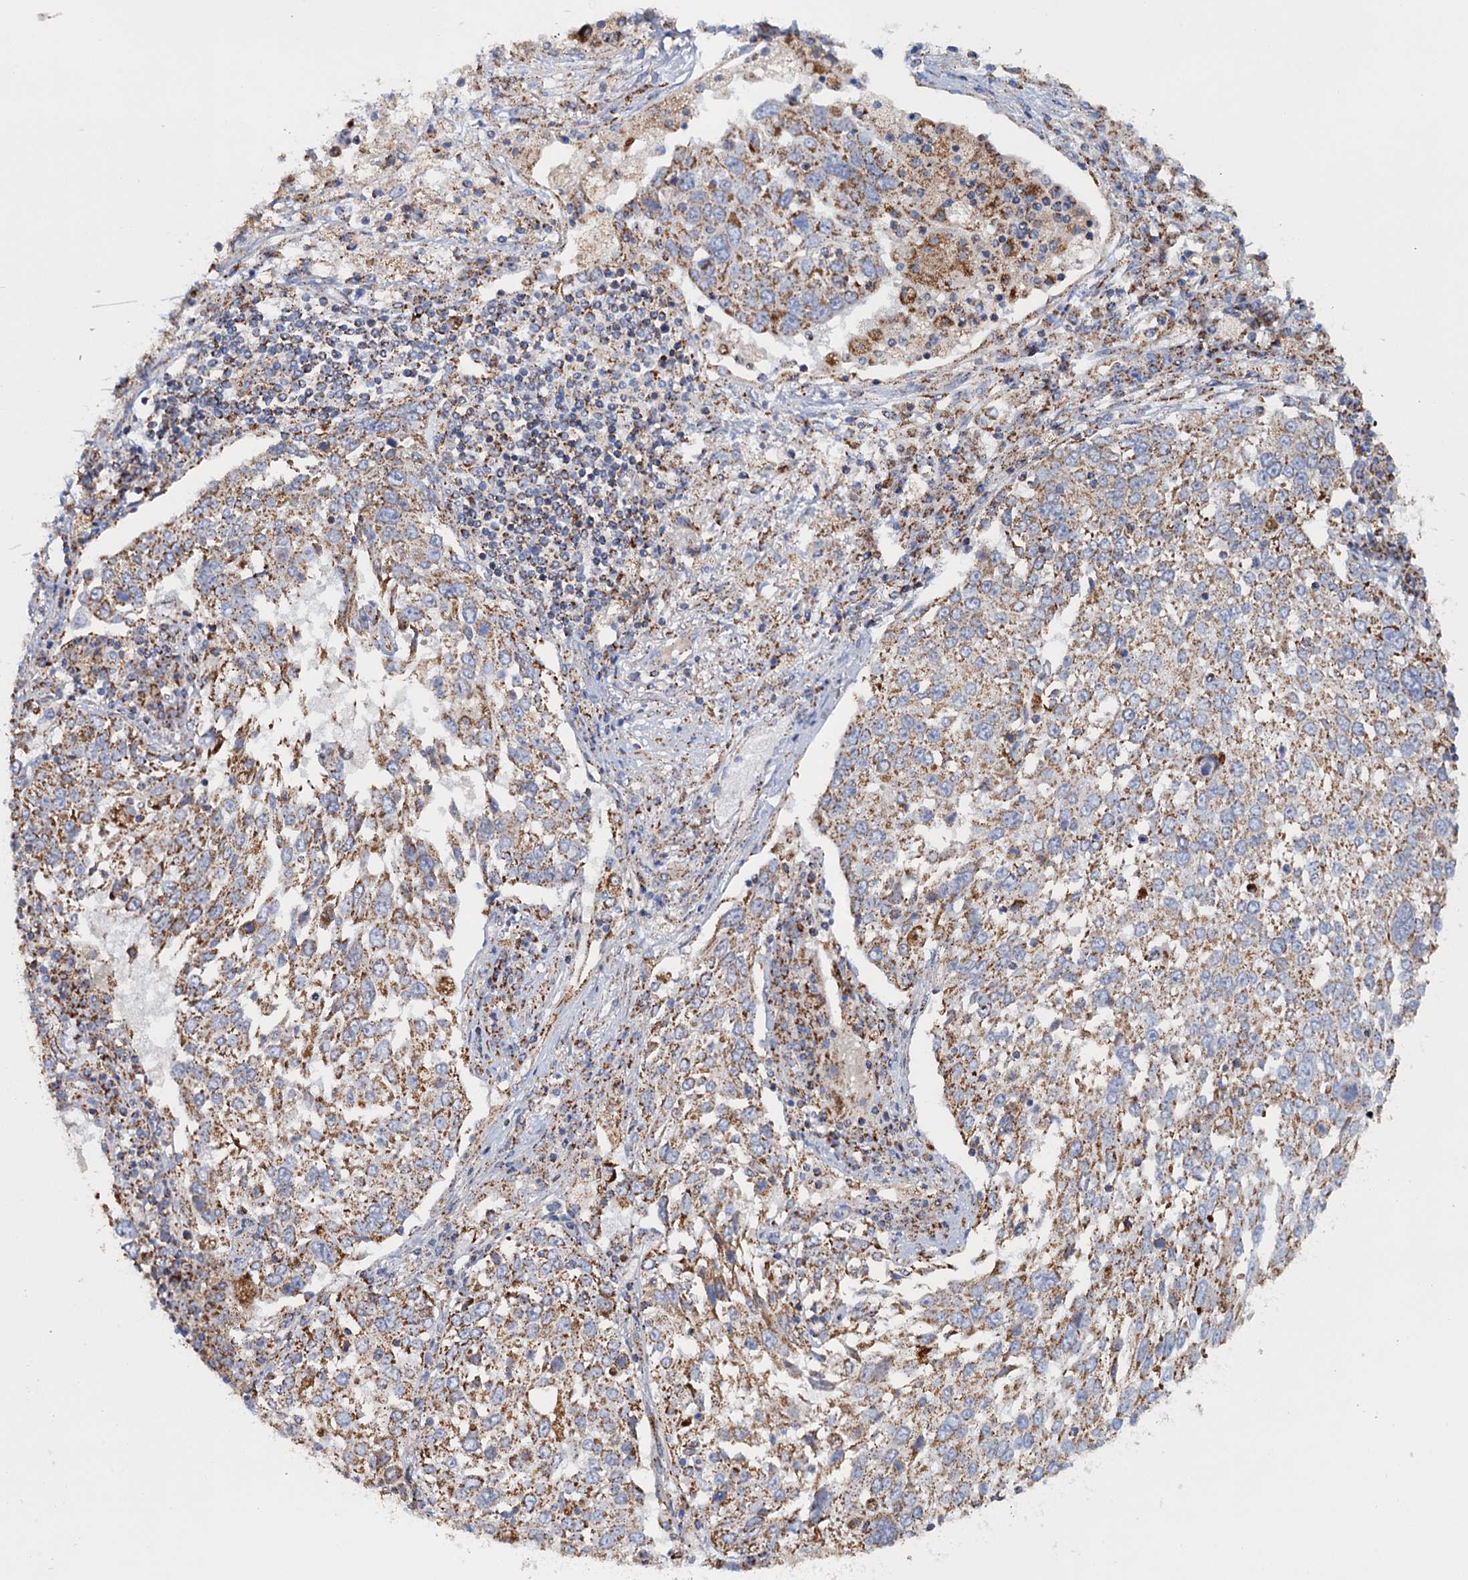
{"staining": {"intensity": "moderate", "quantity": ">75%", "location": "cytoplasmic/membranous"}, "tissue": "lung cancer", "cell_type": "Tumor cells", "image_type": "cancer", "snomed": [{"axis": "morphology", "description": "Squamous cell carcinoma, NOS"}, {"axis": "topography", "description": "Lung"}], "caption": "Immunohistochemical staining of human lung squamous cell carcinoma exhibits medium levels of moderate cytoplasmic/membranous expression in about >75% of tumor cells. (IHC, brightfield microscopy, high magnification).", "gene": "GTPBP3", "patient": {"sex": "male", "age": 65}}